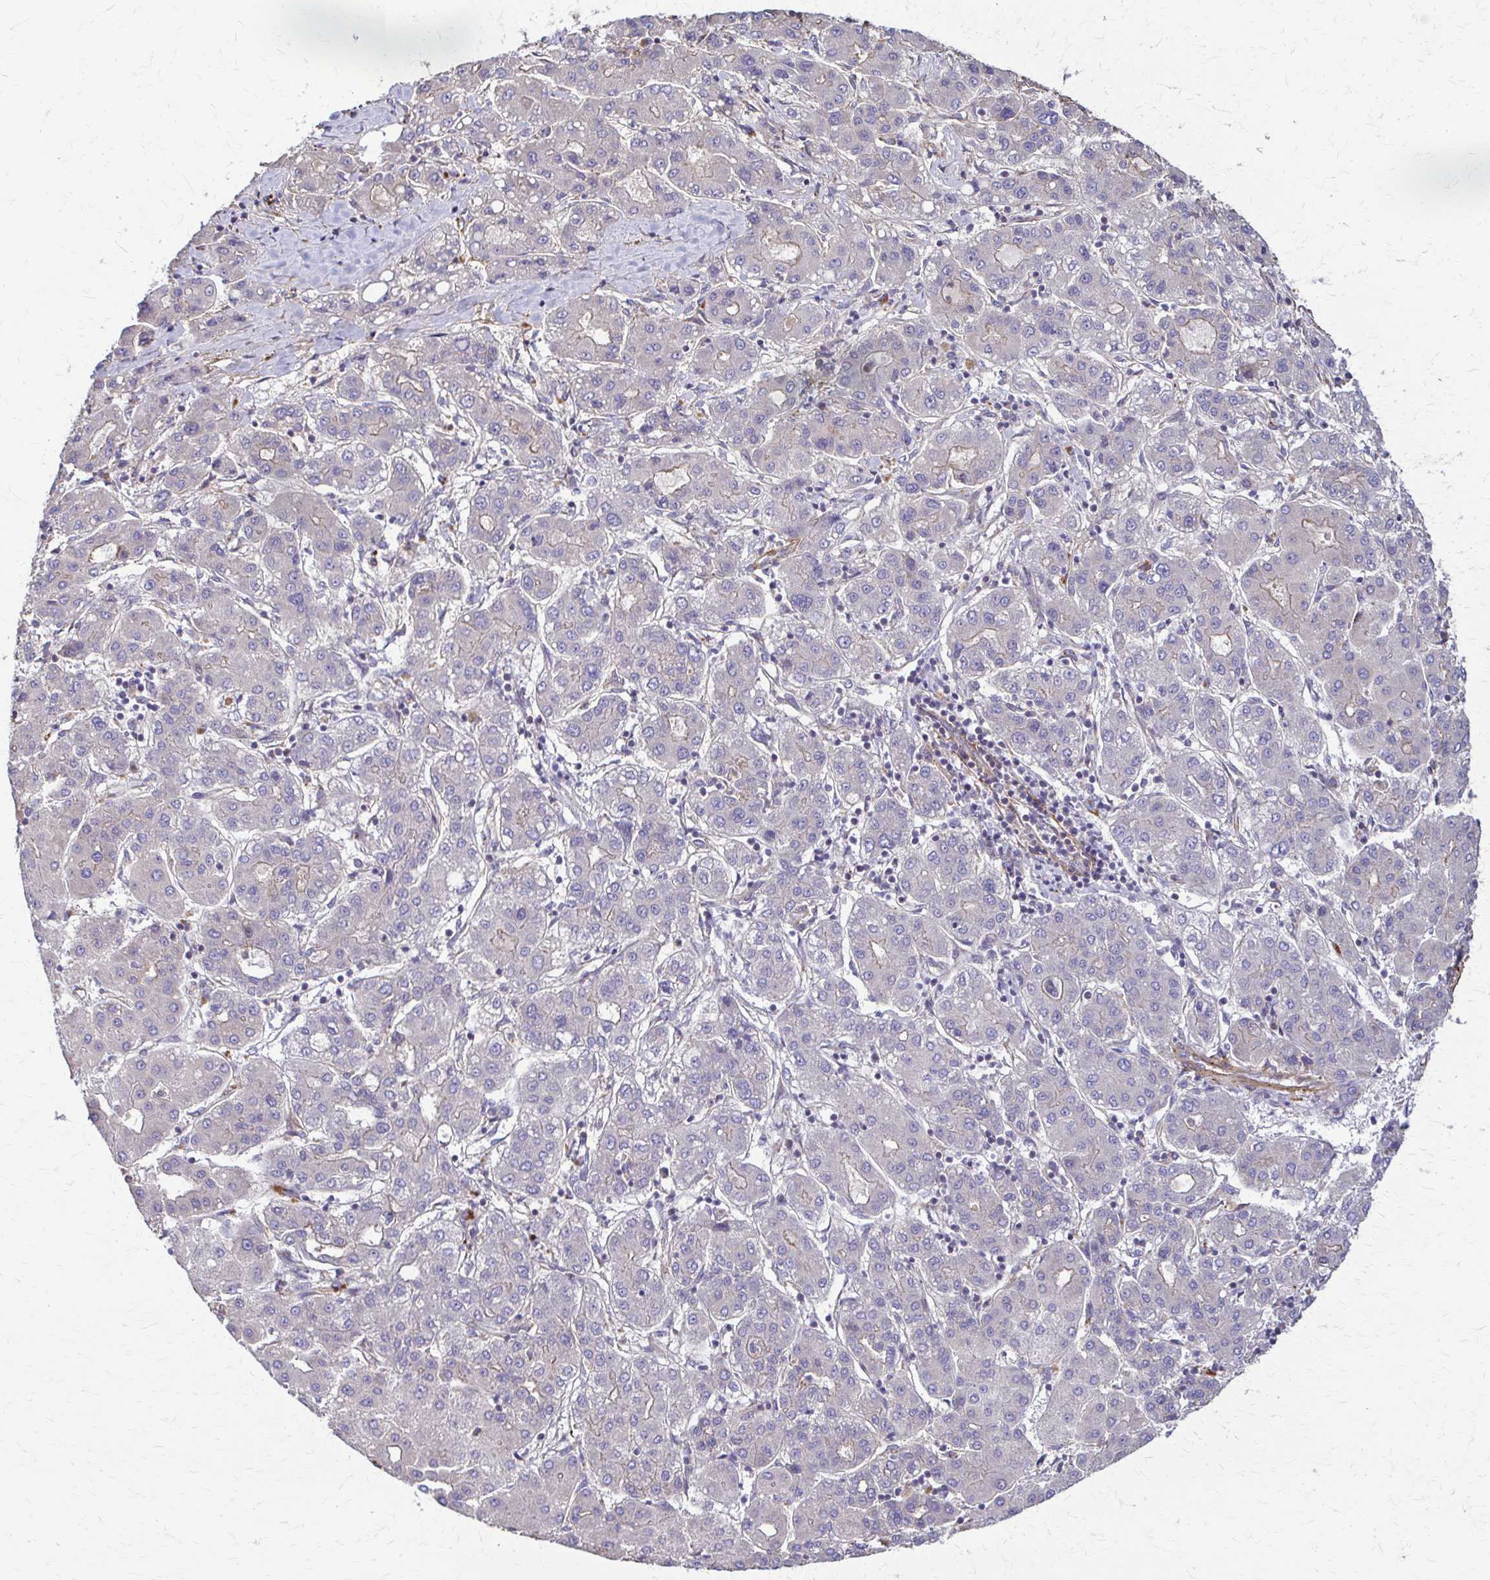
{"staining": {"intensity": "negative", "quantity": "none", "location": "none"}, "tissue": "liver cancer", "cell_type": "Tumor cells", "image_type": "cancer", "snomed": [{"axis": "morphology", "description": "Carcinoma, Hepatocellular, NOS"}, {"axis": "topography", "description": "Liver"}], "caption": "Human liver cancer stained for a protein using IHC shows no staining in tumor cells.", "gene": "DSP", "patient": {"sex": "male", "age": 65}}